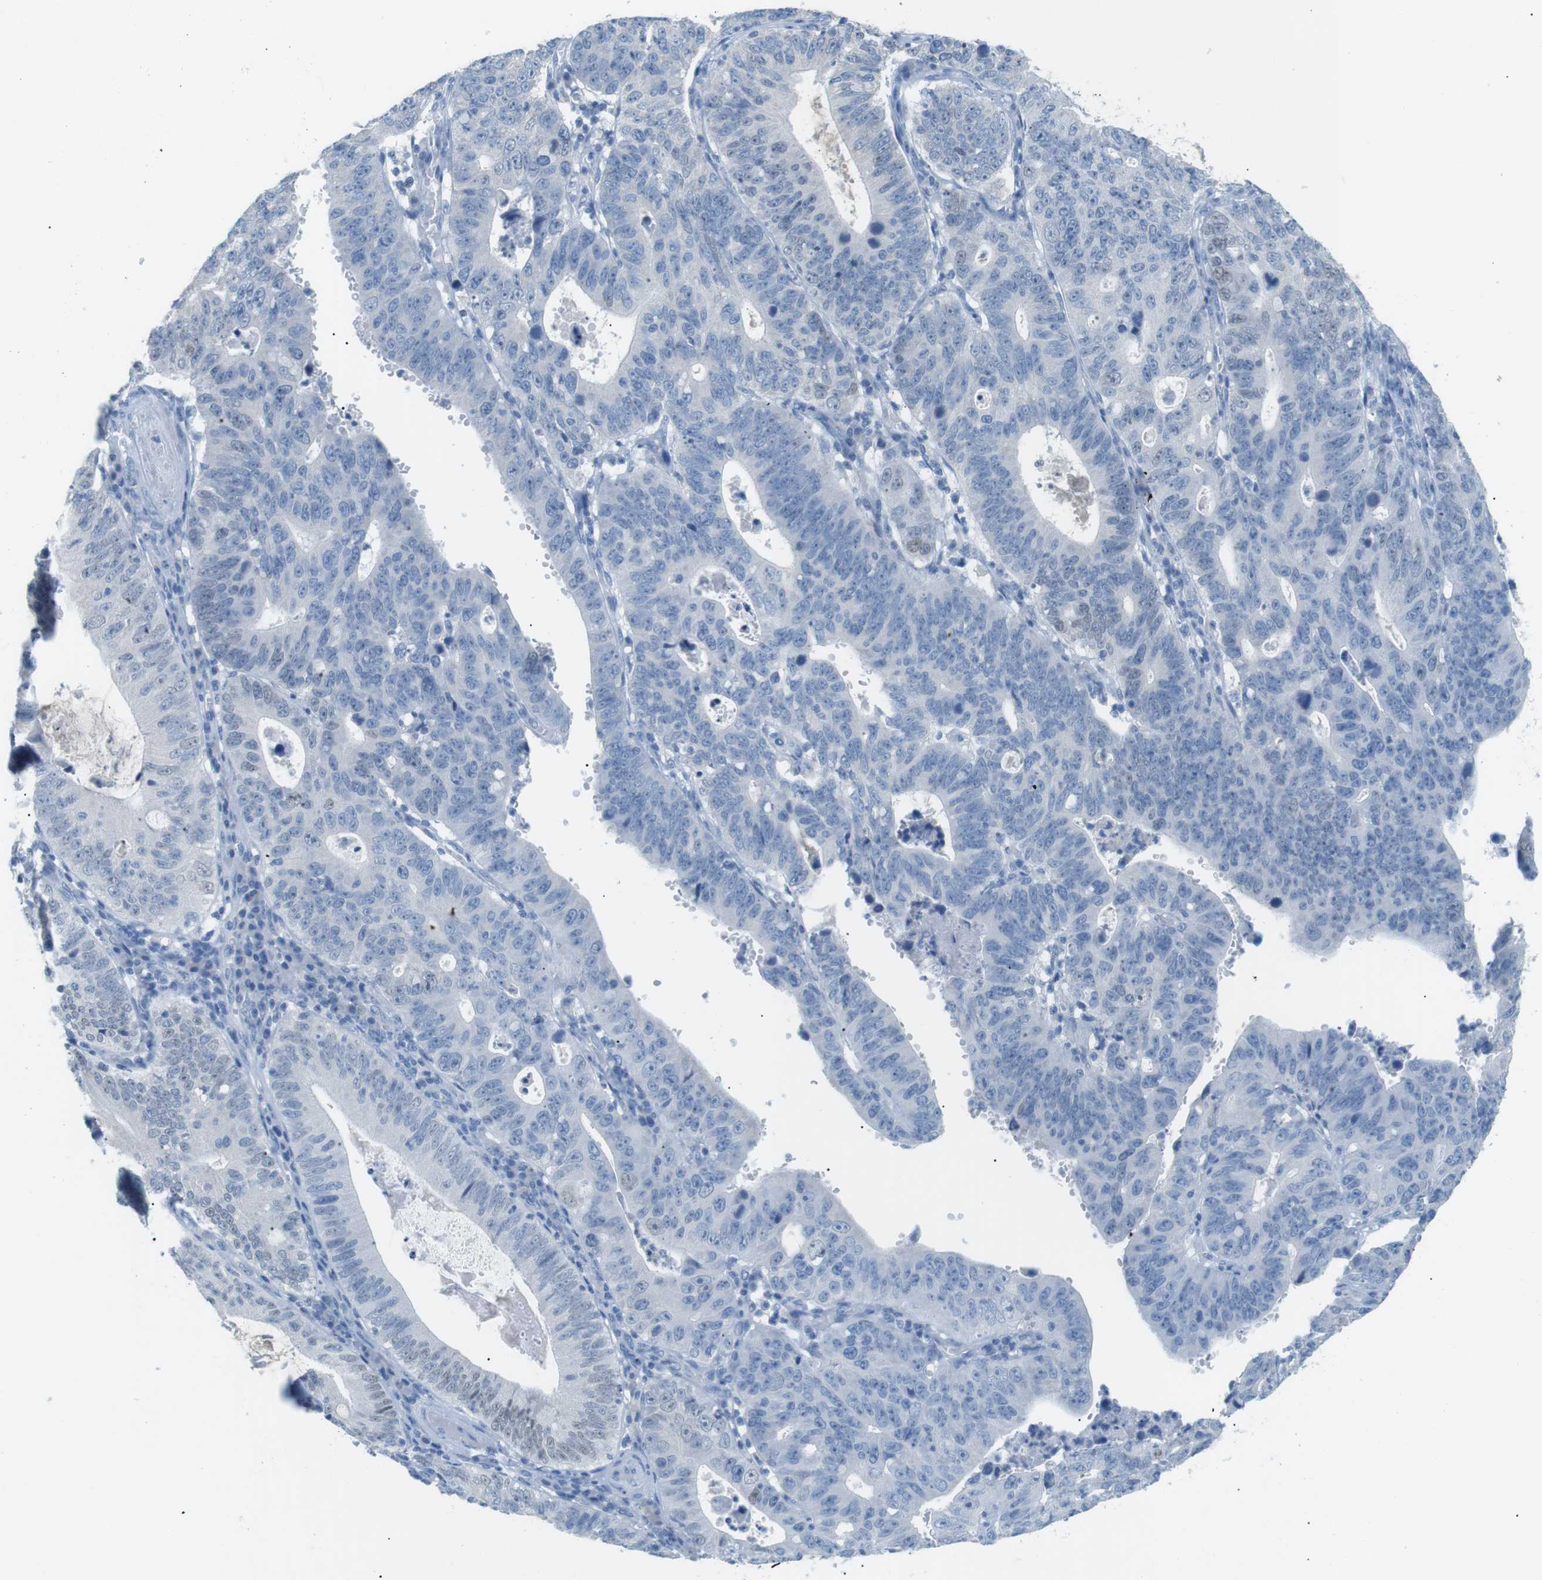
{"staining": {"intensity": "weak", "quantity": "<25%", "location": "nuclear"}, "tissue": "stomach cancer", "cell_type": "Tumor cells", "image_type": "cancer", "snomed": [{"axis": "morphology", "description": "Adenocarcinoma, NOS"}, {"axis": "topography", "description": "Stomach"}], "caption": "The micrograph exhibits no significant expression in tumor cells of adenocarcinoma (stomach).", "gene": "SALL4", "patient": {"sex": "male", "age": 59}}